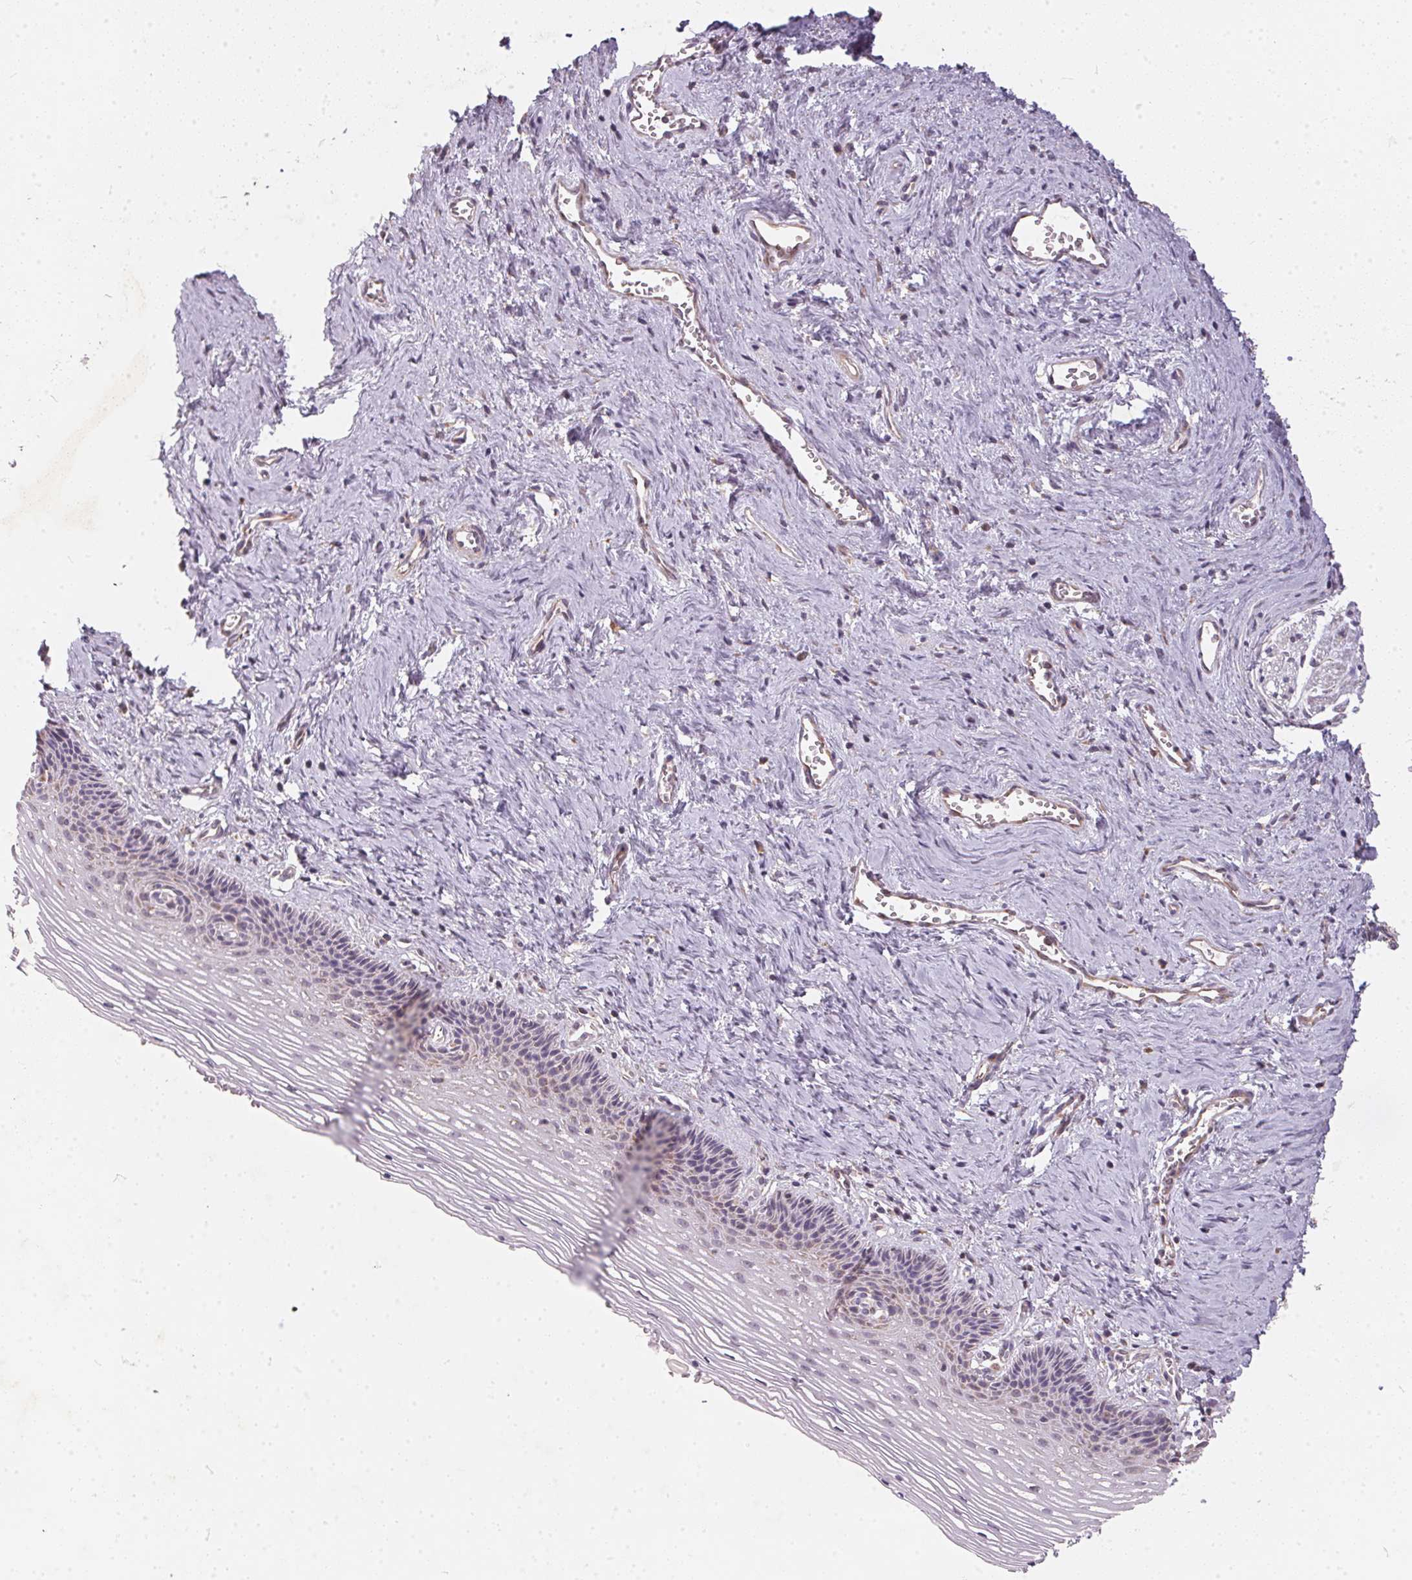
{"staining": {"intensity": "negative", "quantity": "none", "location": "none"}, "tissue": "vagina", "cell_type": "Squamous epithelial cells", "image_type": "normal", "snomed": [{"axis": "morphology", "description": "Normal tissue, NOS"}, {"axis": "topography", "description": "Vagina"}, {"axis": "topography", "description": "Cervix"}], "caption": "Immunohistochemistry photomicrograph of unremarkable vagina: vagina stained with DAB (3,3'-diaminobenzidine) exhibits no significant protein positivity in squamous epithelial cells.", "gene": "VWA5B2", "patient": {"sex": "female", "age": 37}}